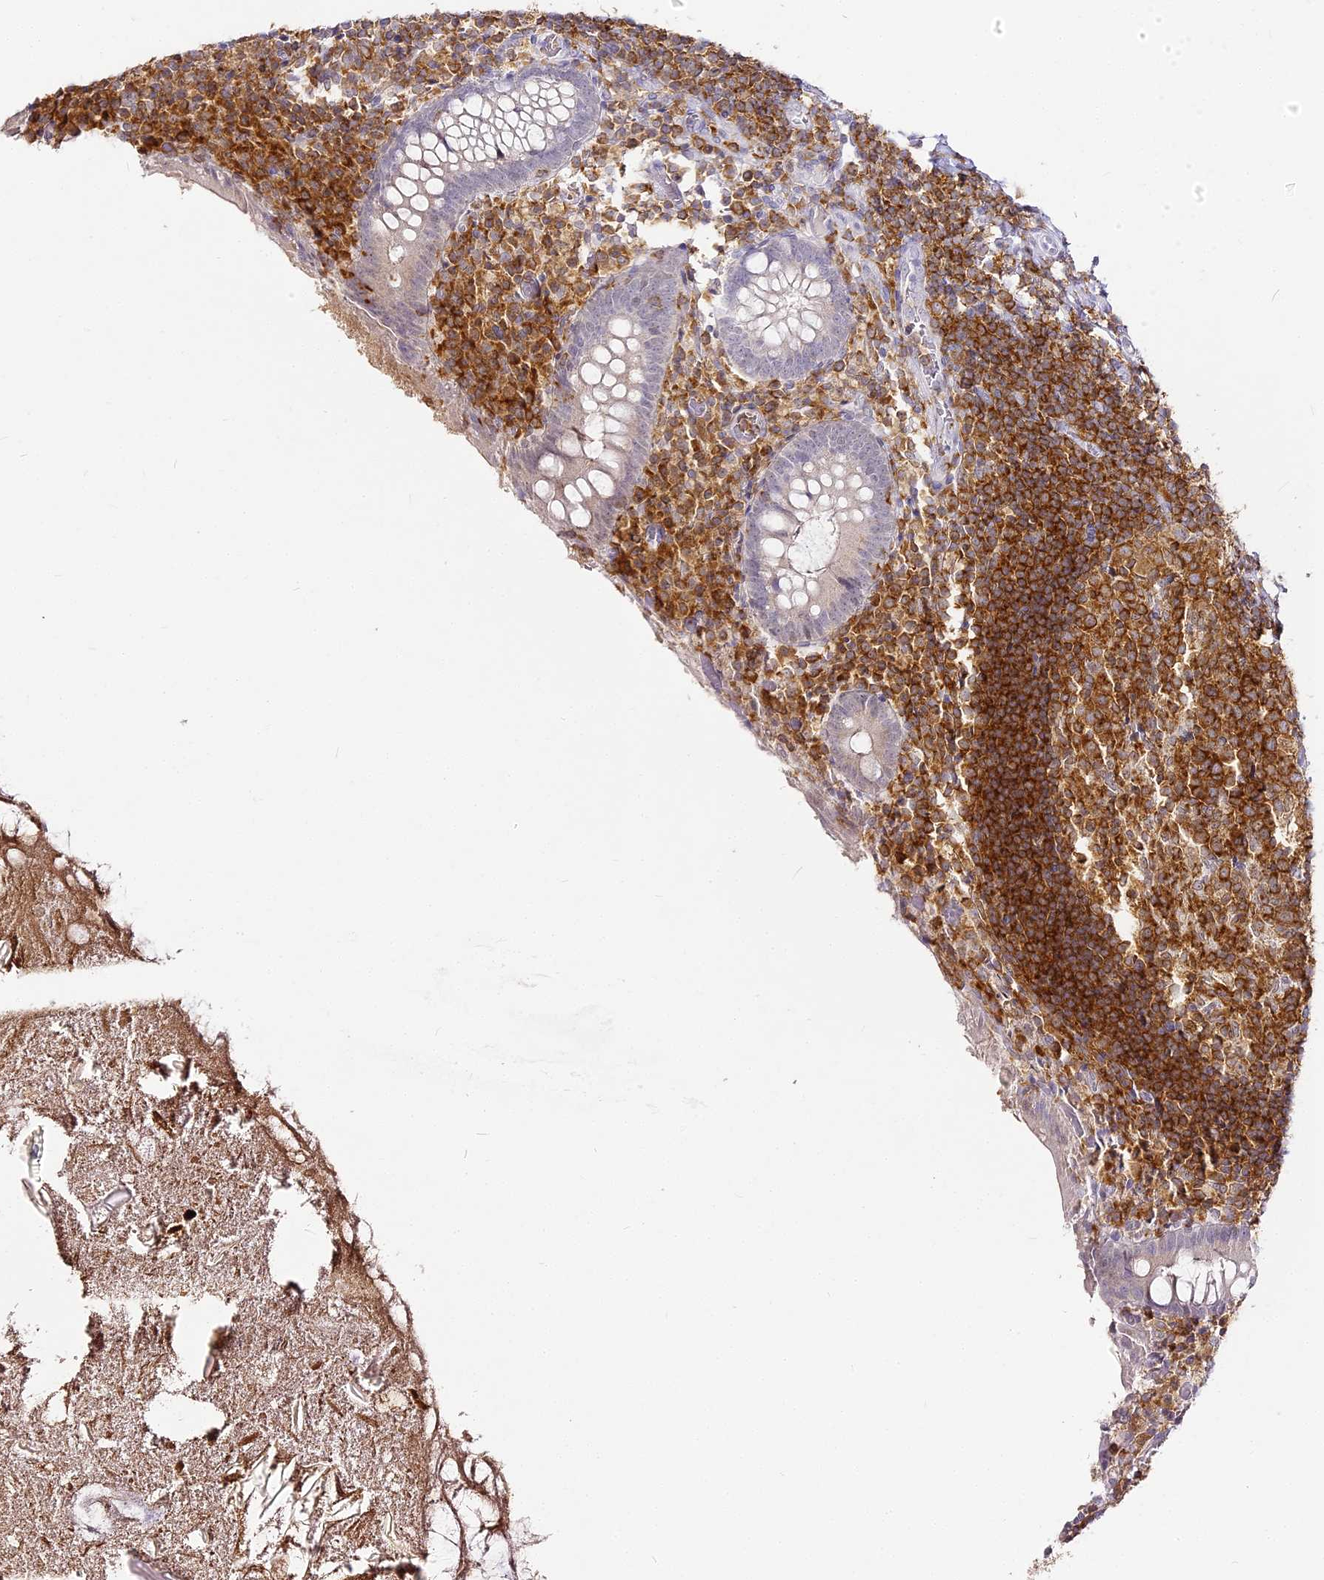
{"staining": {"intensity": "negative", "quantity": "none", "location": "none"}, "tissue": "appendix", "cell_type": "Glandular cells", "image_type": "normal", "snomed": [{"axis": "morphology", "description": "Normal tissue, NOS"}, {"axis": "topography", "description": "Appendix"}], "caption": "Immunohistochemical staining of benign appendix displays no significant expression in glandular cells.", "gene": "DOCK2", "patient": {"sex": "female", "age": 17}}